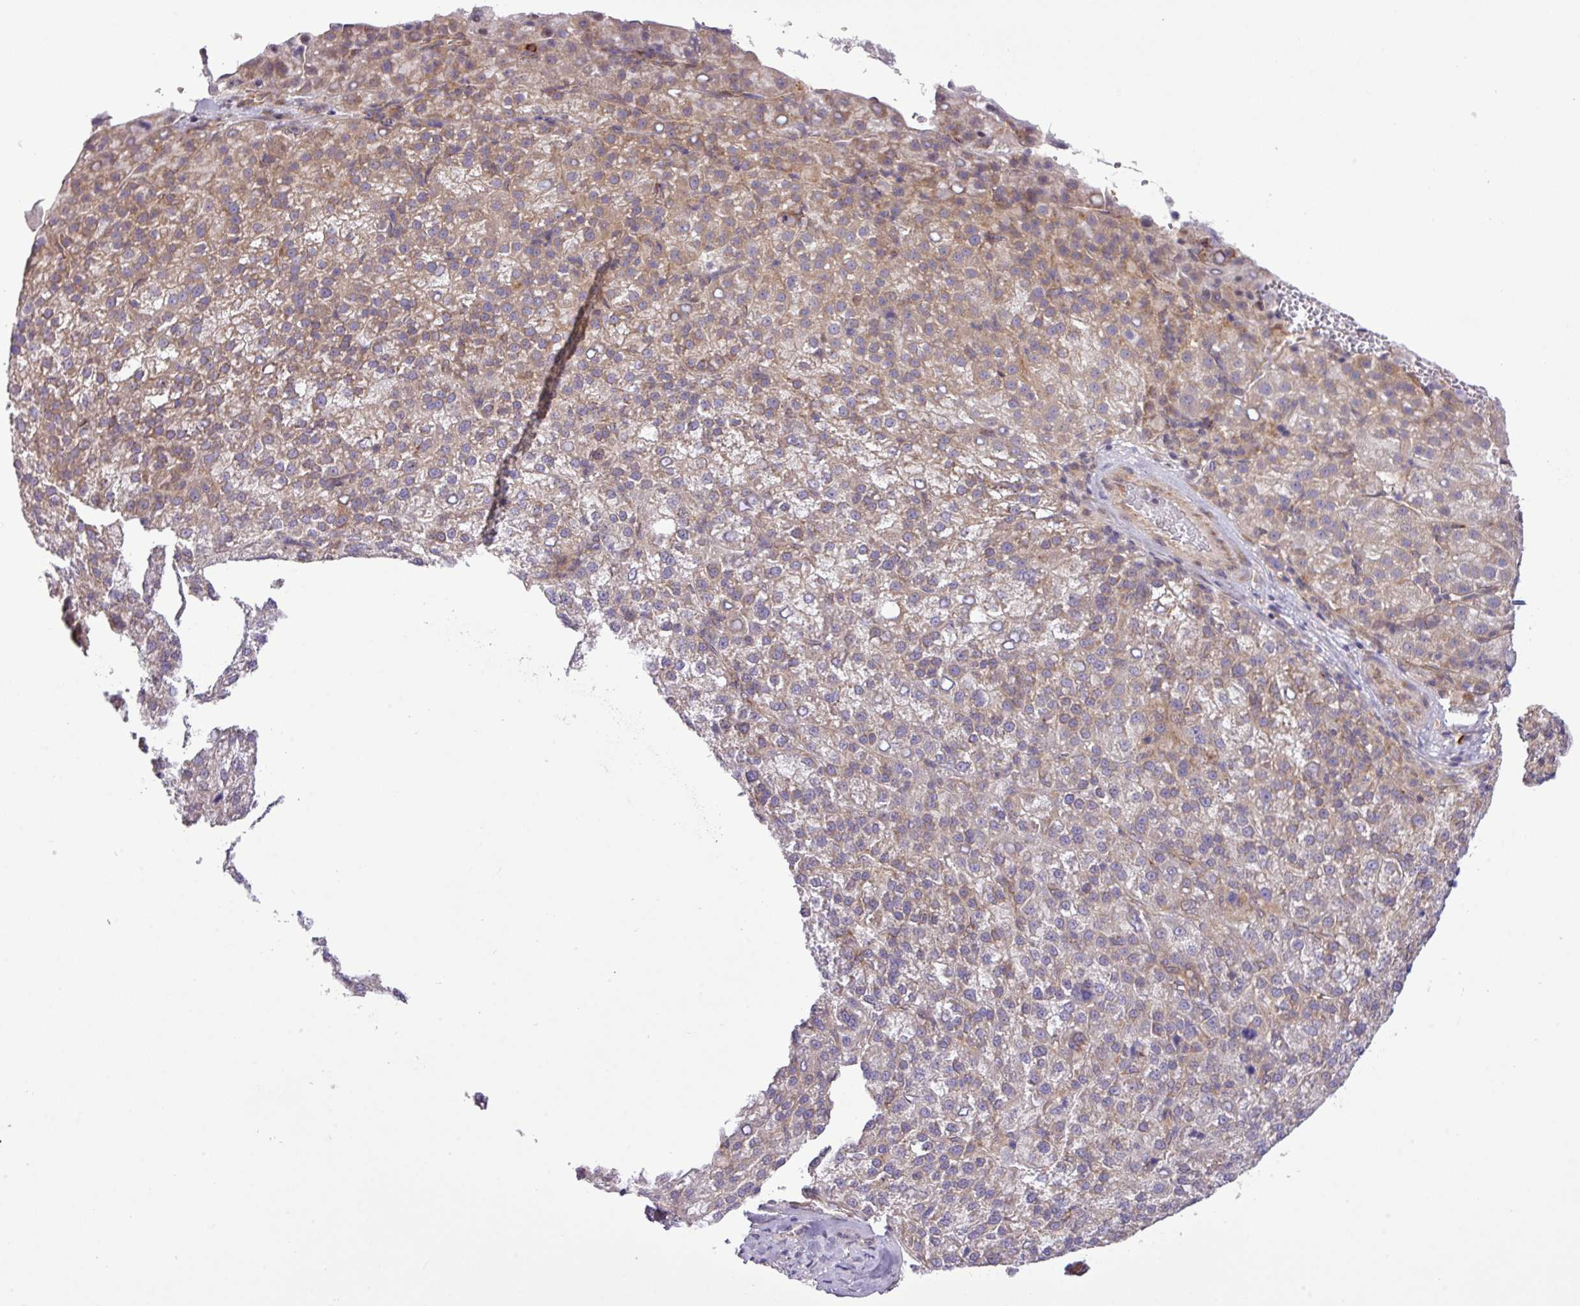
{"staining": {"intensity": "weak", "quantity": "25%-75%", "location": "cytoplasmic/membranous"}, "tissue": "liver cancer", "cell_type": "Tumor cells", "image_type": "cancer", "snomed": [{"axis": "morphology", "description": "Carcinoma, Hepatocellular, NOS"}, {"axis": "topography", "description": "Liver"}], "caption": "Human hepatocellular carcinoma (liver) stained with a protein marker demonstrates weak staining in tumor cells.", "gene": "FAM222B", "patient": {"sex": "female", "age": 58}}